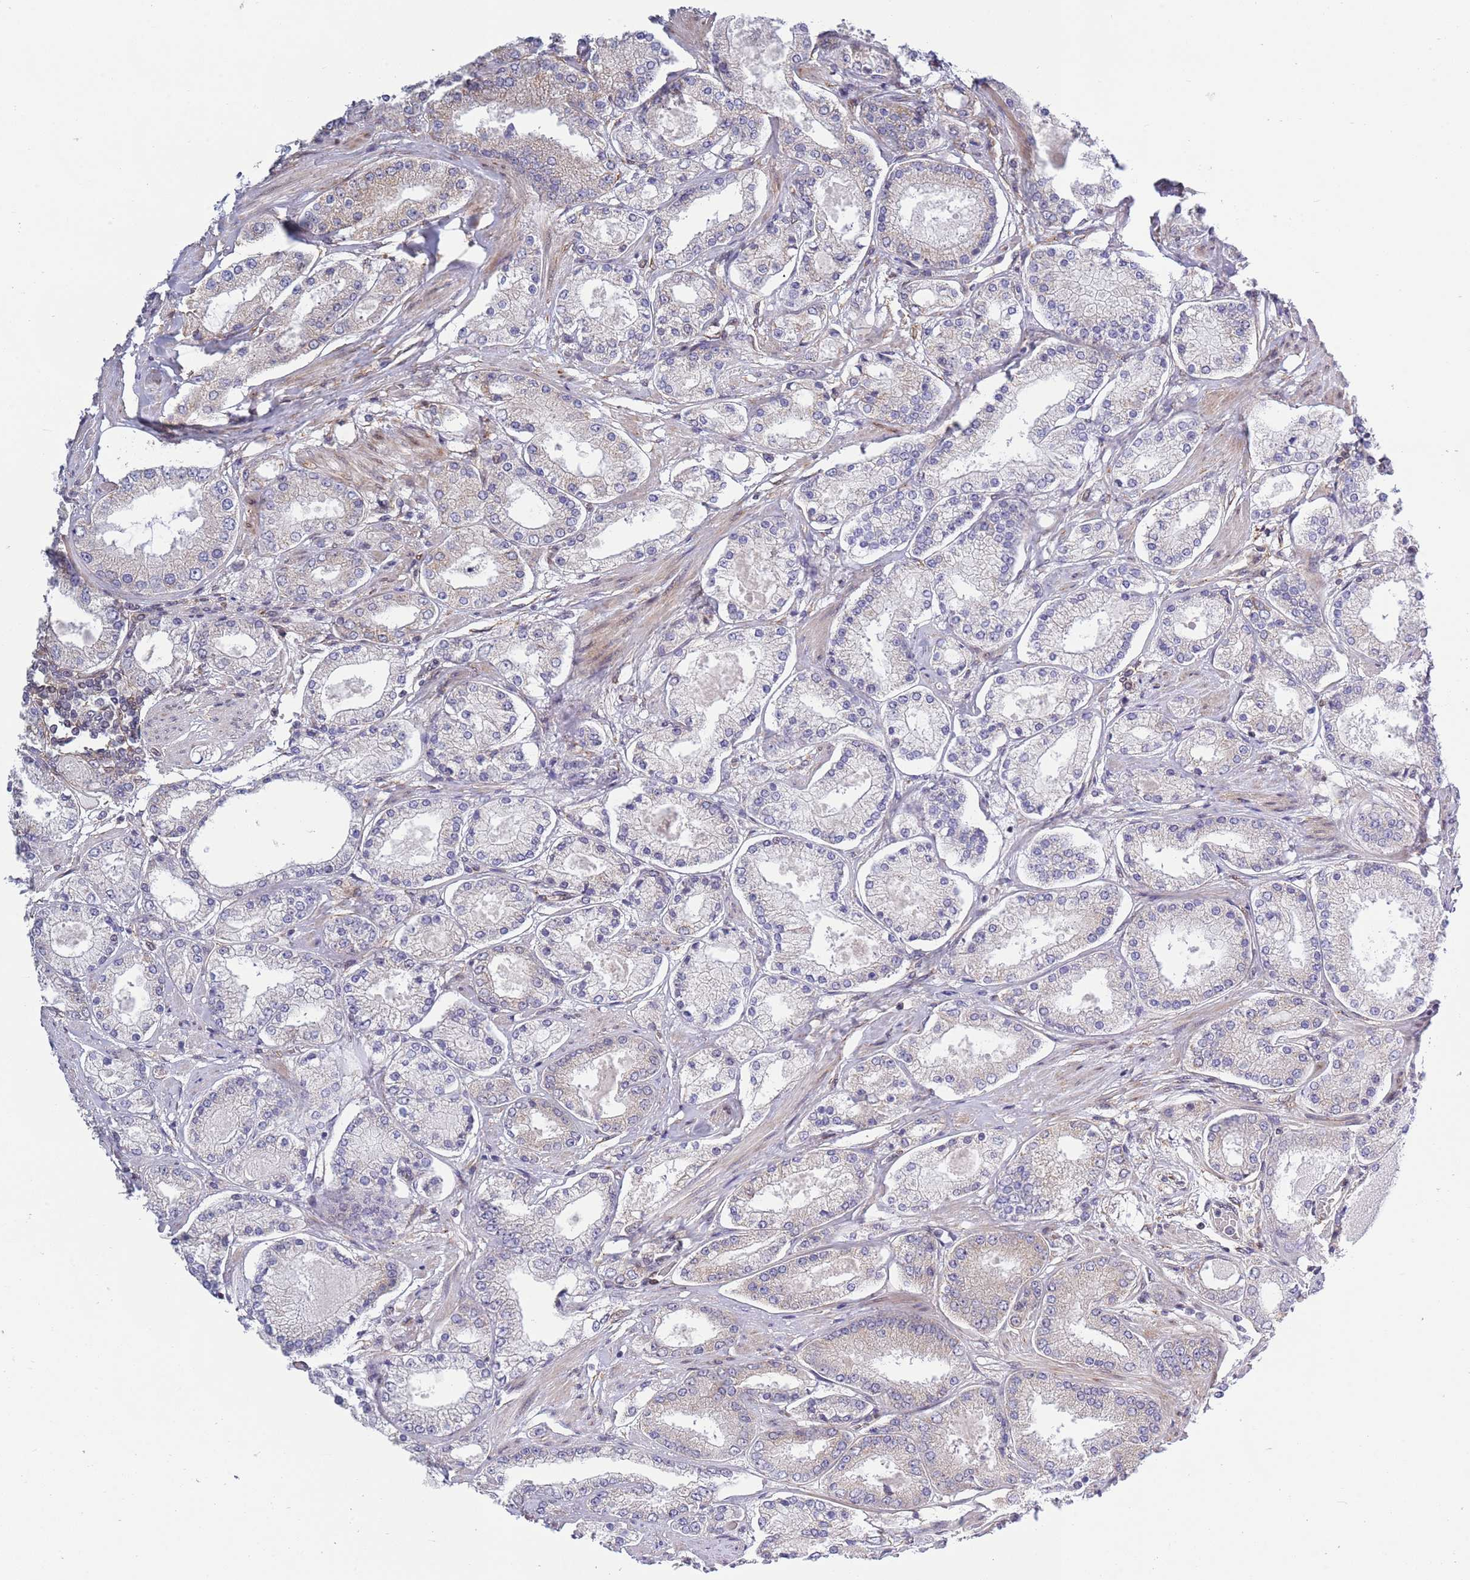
{"staining": {"intensity": "negative", "quantity": "none", "location": "none"}, "tissue": "prostate cancer", "cell_type": "Tumor cells", "image_type": "cancer", "snomed": [{"axis": "morphology", "description": "Adenocarcinoma, High grade"}, {"axis": "topography", "description": "Prostate"}], "caption": "This is an immunohistochemistry image of human prostate cancer. There is no staining in tumor cells.", "gene": "TBX10", "patient": {"sex": "male", "age": 69}}